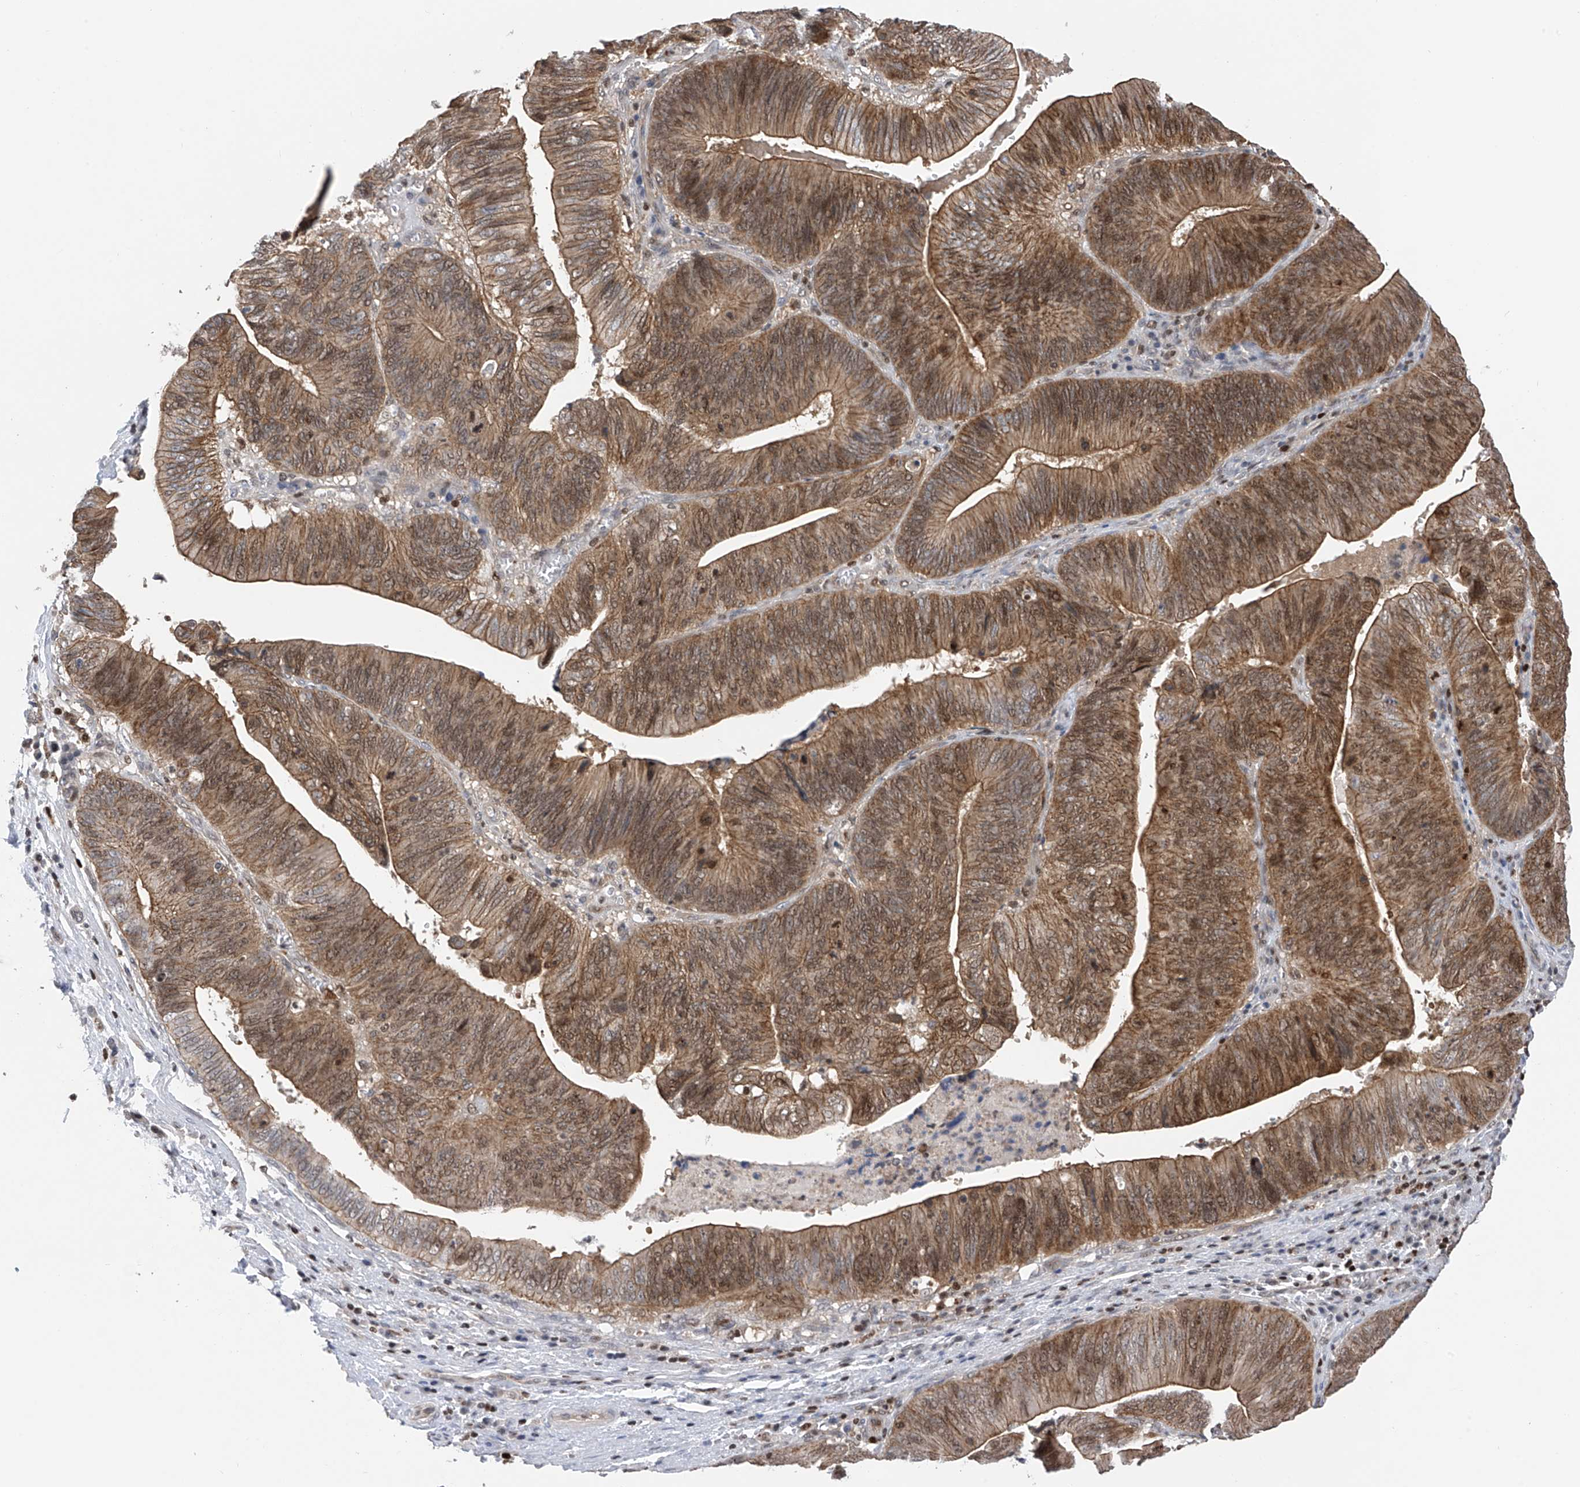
{"staining": {"intensity": "moderate", "quantity": ">75%", "location": "cytoplasmic/membranous,nuclear"}, "tissue": "pancreatic cancer", "cell_type": "Tumor cells", "image_type": "cancer", "snomed": [{"axis": "morphology", "description": "Adenocarcinoma, NOS"}, {"axis": "topography", "description": "Pancreas"}], "caption": "A medium amount of moderate cytoplasmic/membranous and nuclear positivity is identified in approximately >75% of tumor cells in pancreatic cancer tissue.", "gene": "DNAJC9", "patient": {"sex": "male", "age": 63}}